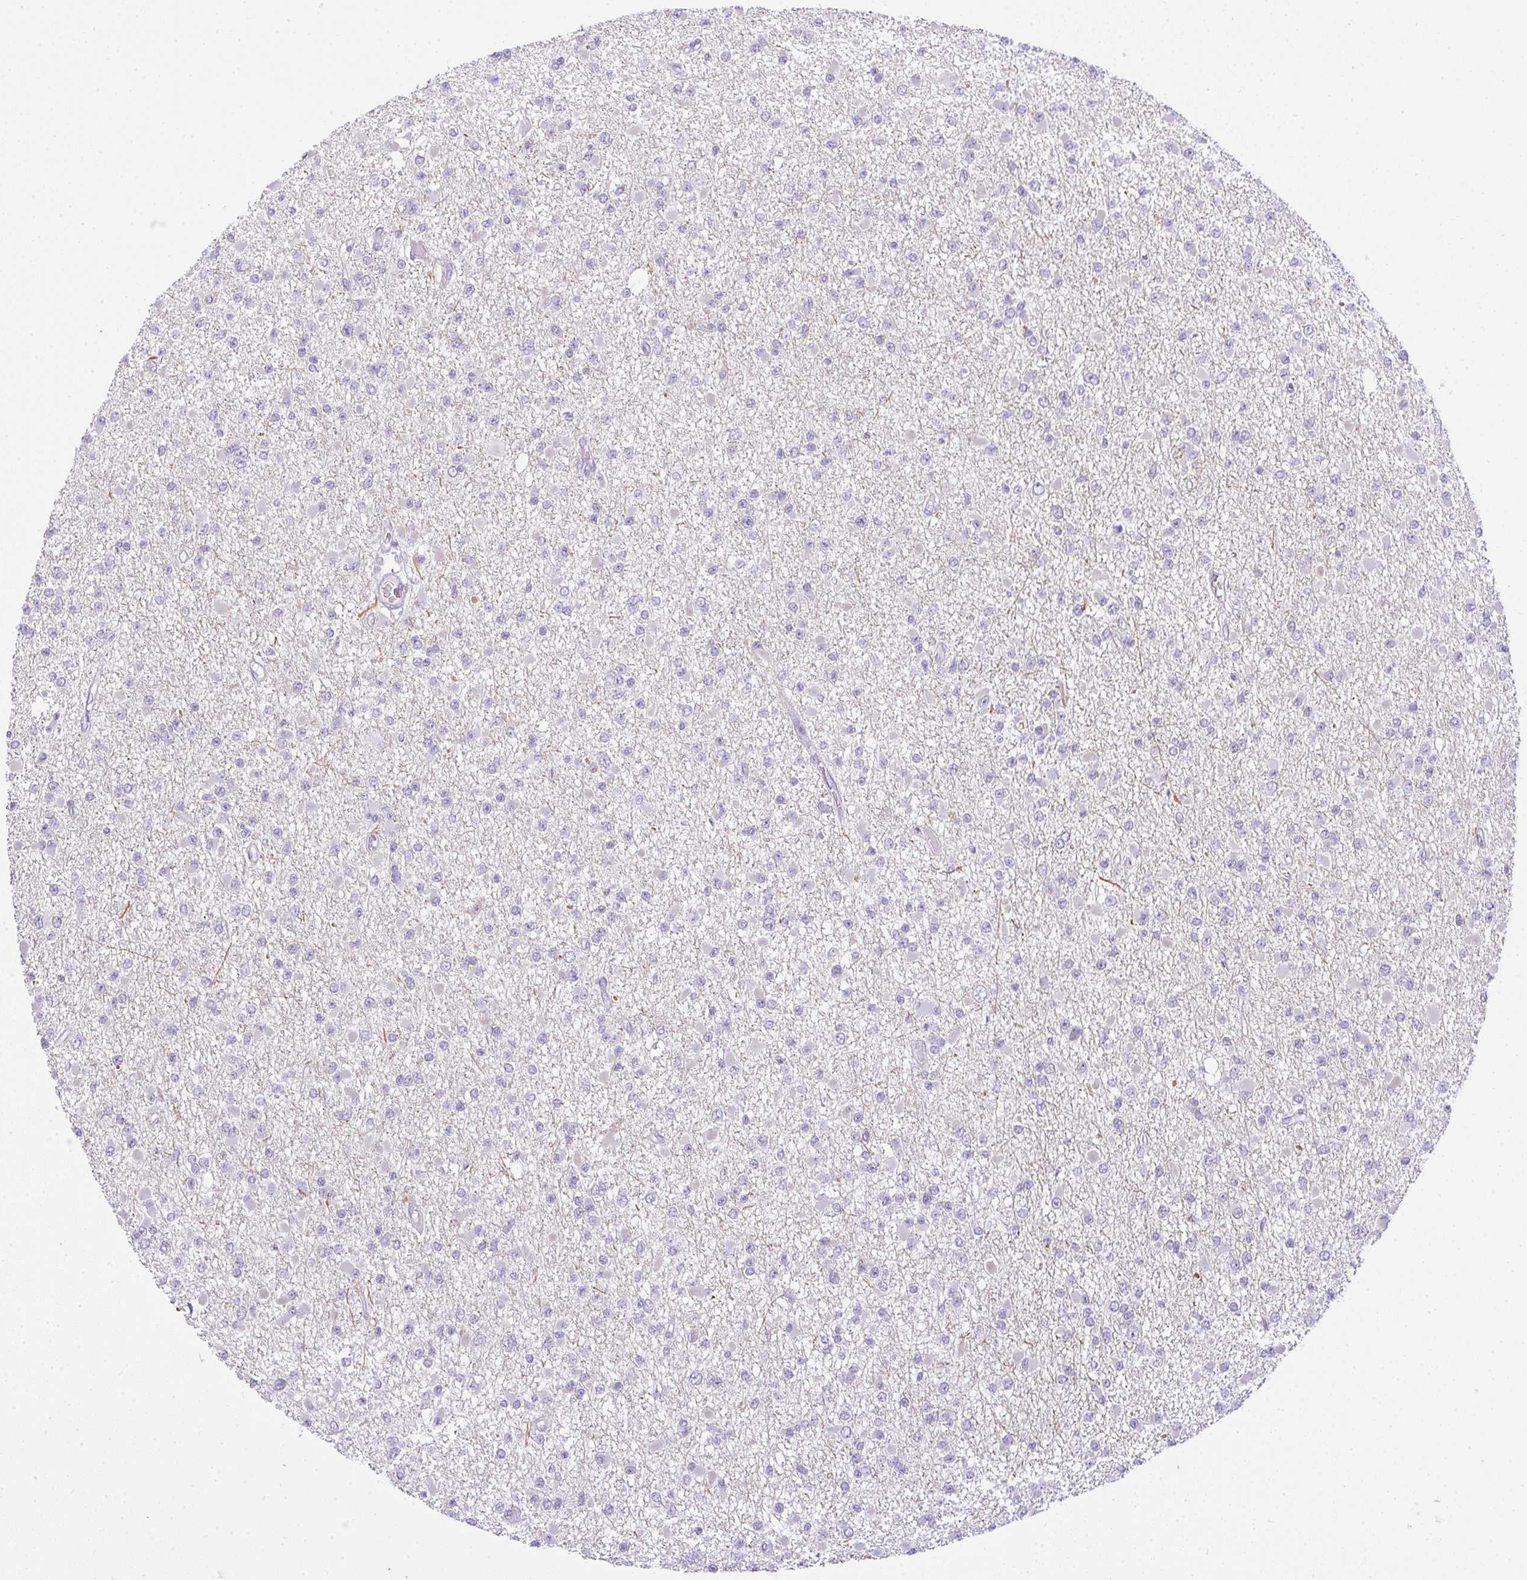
{"staining": {"intensity": "negative", "quantity": "none", "location": "none"}, "tissue": "glioma", "cell_type": "Tumor cells", "image_type": "cancer", "snomed": [{"axis": "morphology", "description": "Glioma, malignant, Low grade"}, {"axis": "topography", "description": "Brain"}], "caption": "Protein analysis of malignant low-grade glioma displays no significant staining in tumor cells. (Immunohistochemistry (ihc), brightfield microscopy, high magnification).", "gene": "SIRPB2", "patient": {"sex": "female", "age": 22}}